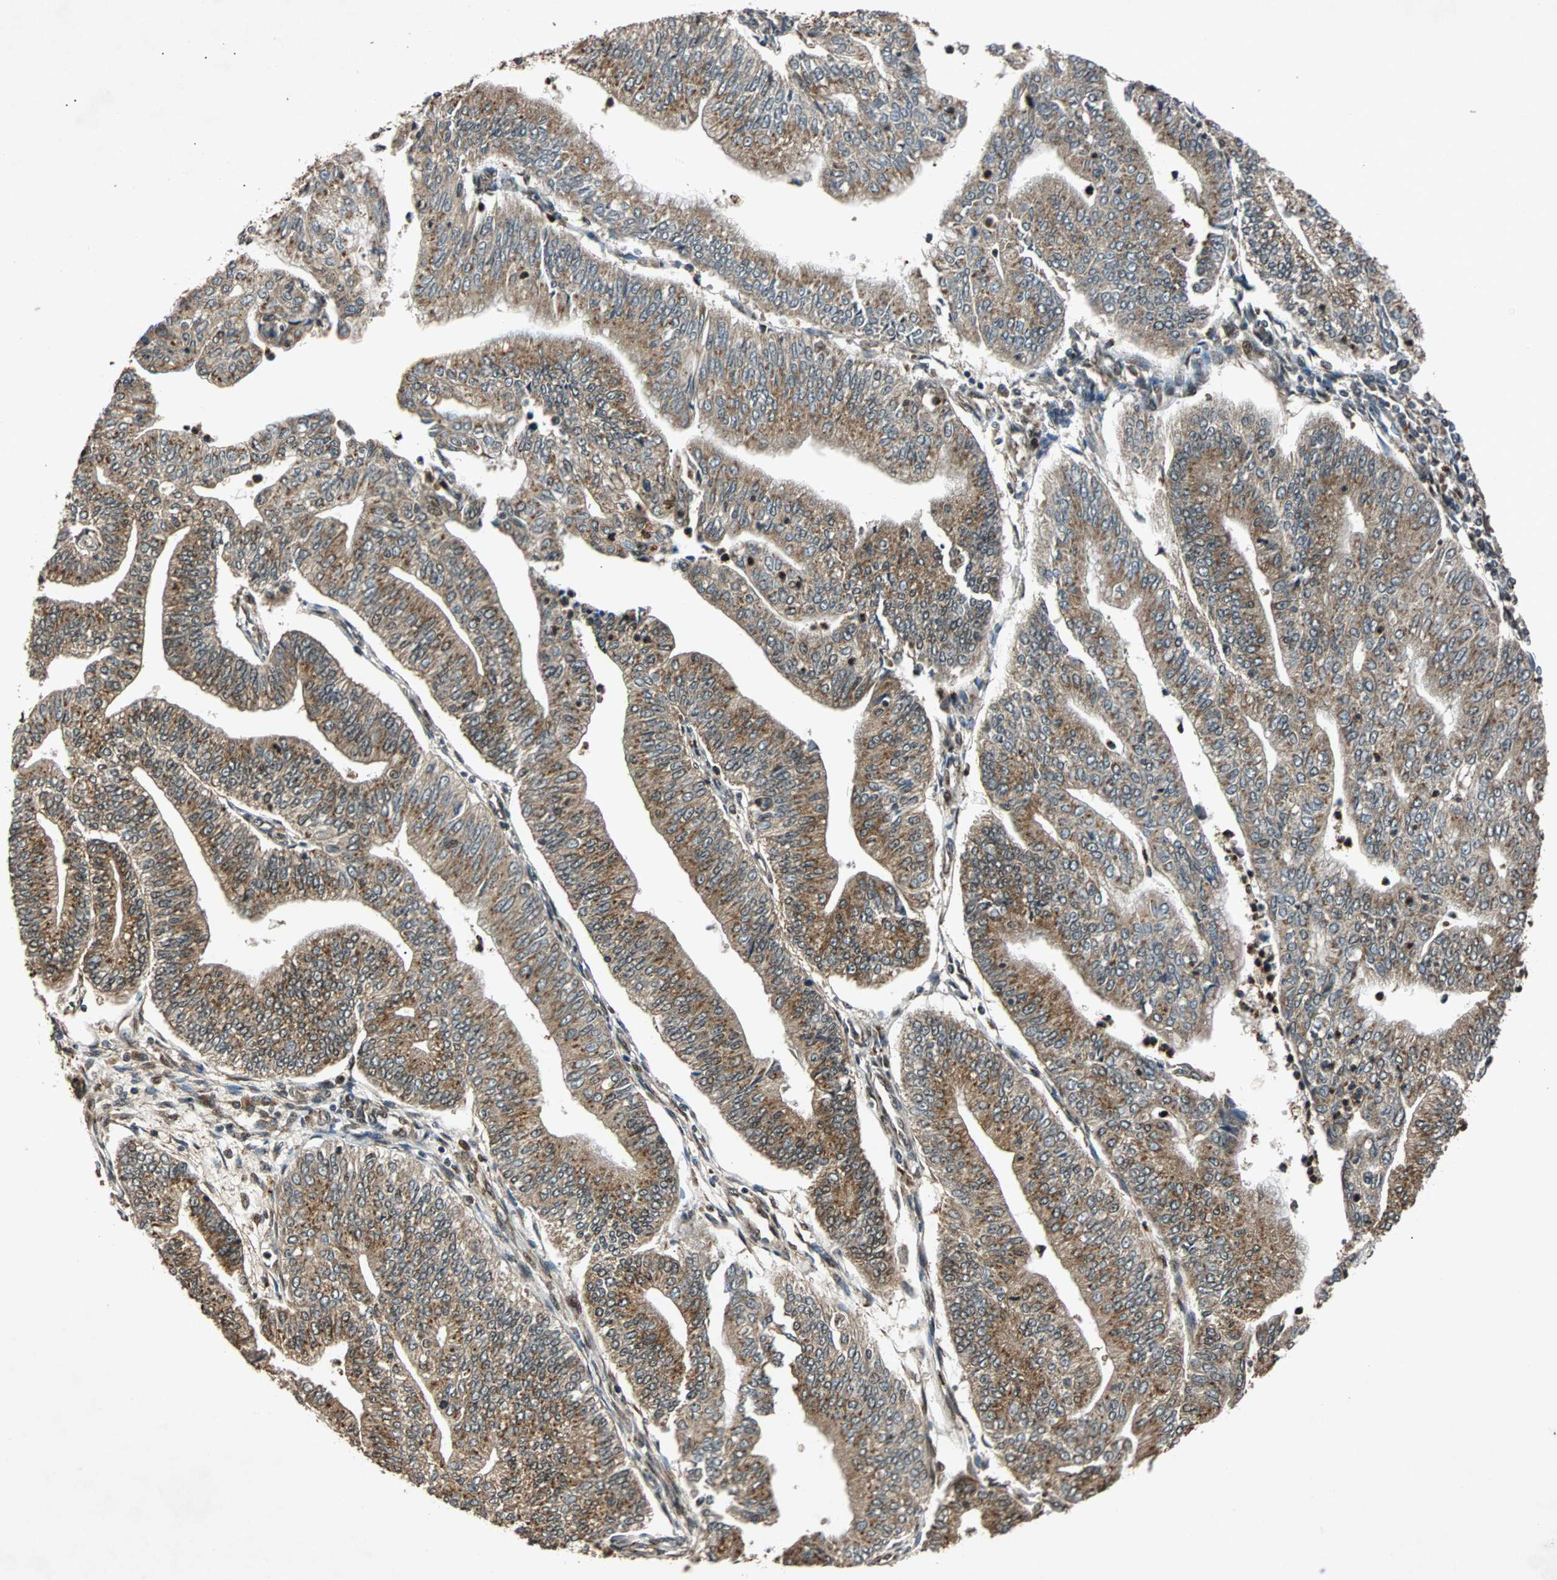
{"staining": {"intensity": "moderate", "quantity": ">75%", "location": "cytoplasmic/membranous"}, "tissue": "endometrial cancer", "cell_type": "Tumor cells", "image_type": "cancer", "snomed": [{"axis": "morphology", "description": "Adenocarcinoma, NOS"}, {"axis": "topography", "description": "Endometrium"}], "caption": "A brown stain shows moderate cytoplasmic/membranous positivity of a protein in endometrial cancer tumor cells. (DAB IHC with brightfield microscopy, high magnification).", "gene": "USP31", "patient": {"sex": "female", "age": 59}}